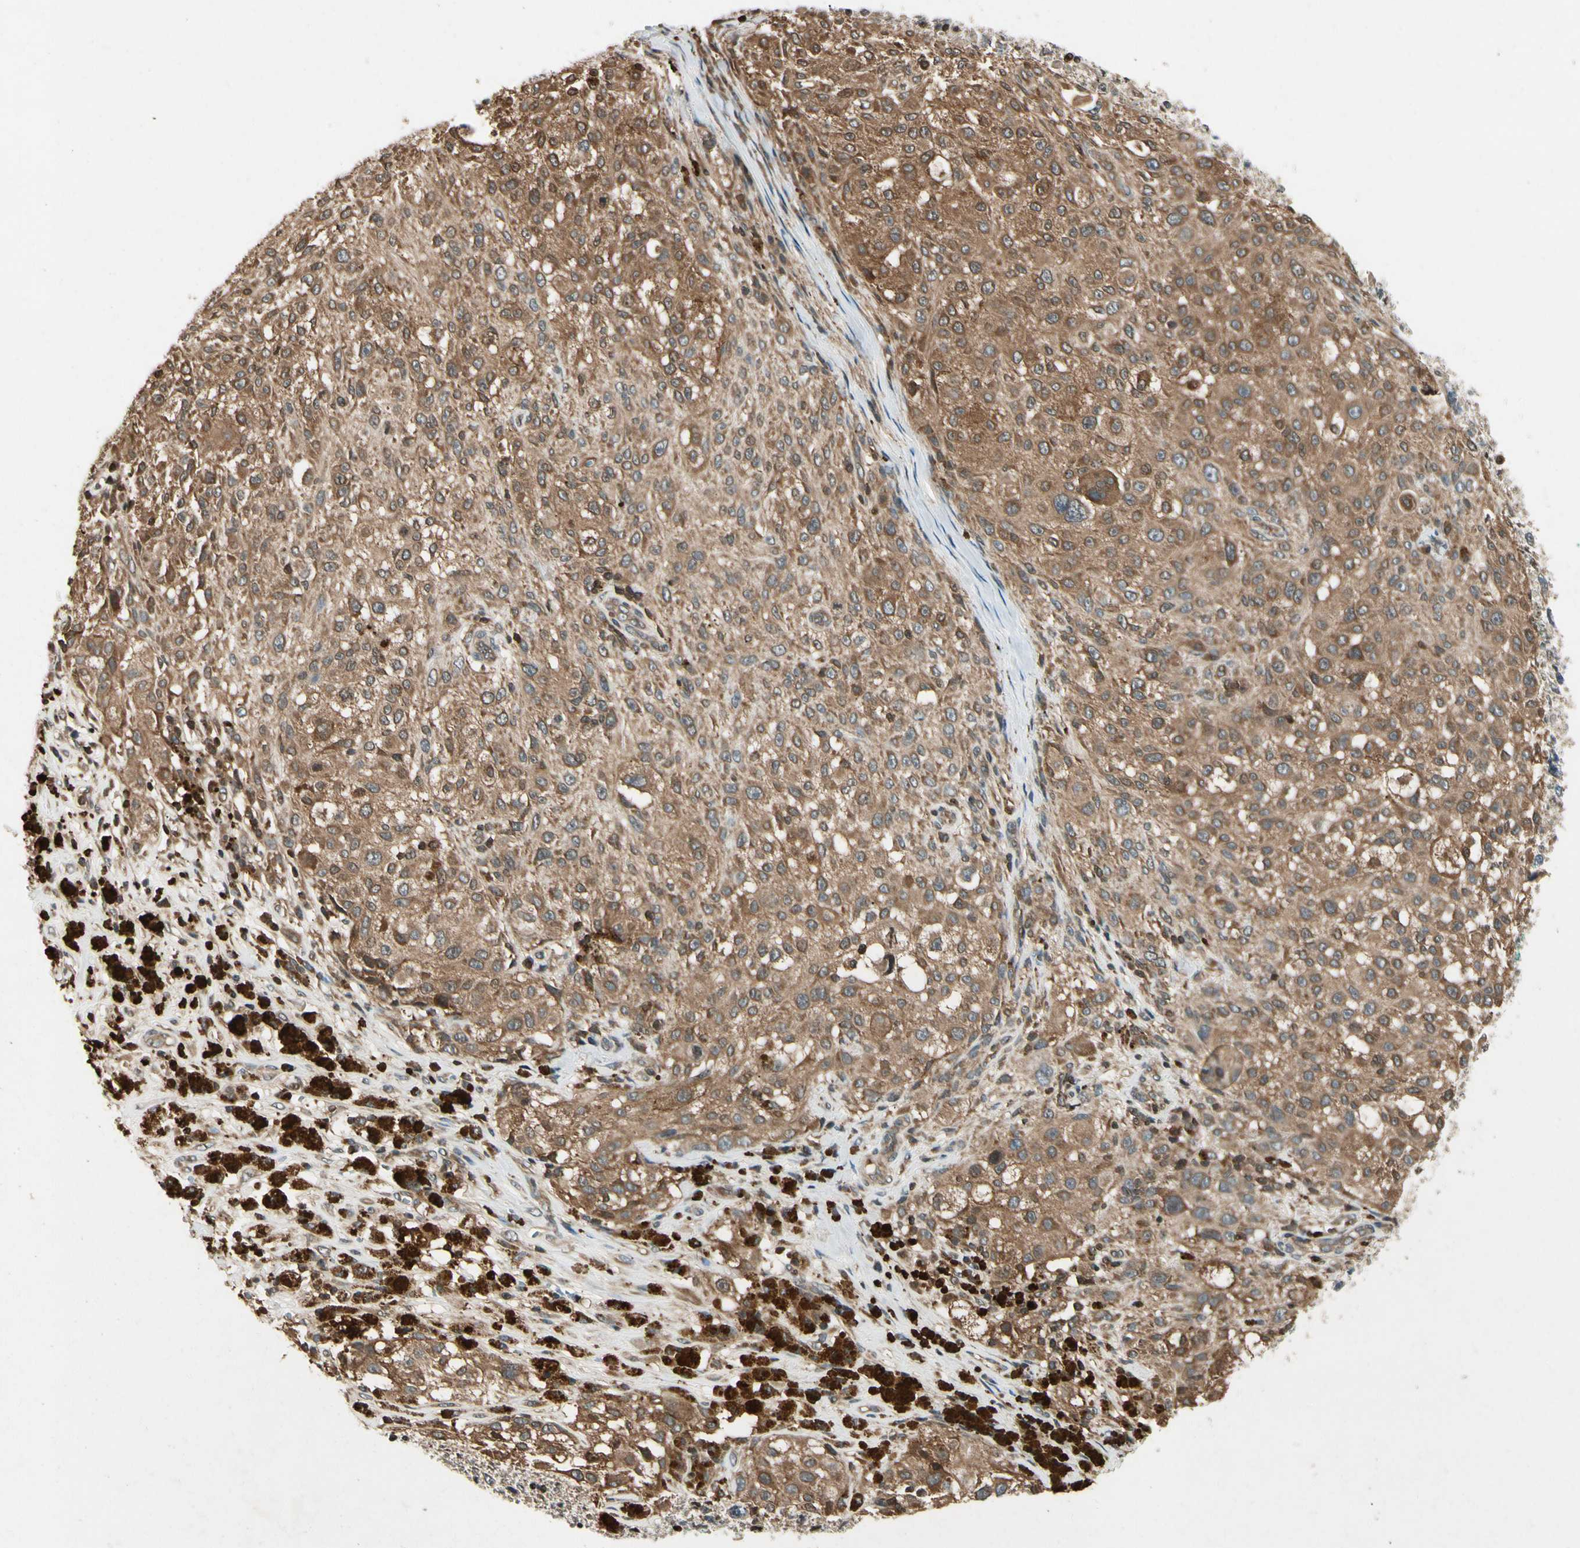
{"staining": {"intensity": "moderate", "quantity": ">75%", "location": "cytoplasmic/membranous"}, "tissue": "melanoma", "cell_type": "Tumor cells", "image_type": "cancer", "snomed": [{"axis": "morphology", "description": "Necrosis, NOS"}, {"axis": "morphology", "description": "Malignant melanoma, NOS"}, {"axis": "topography", "description": "Skin"}], "caption": "This is a photomicrograph of IHC staining of malignant melanoma, which shows moderate expression in the cytoplasmic/membranous of tumor cells.", "gene": "YWHAQ", "patient": {"sex": "female", "age": 87}}